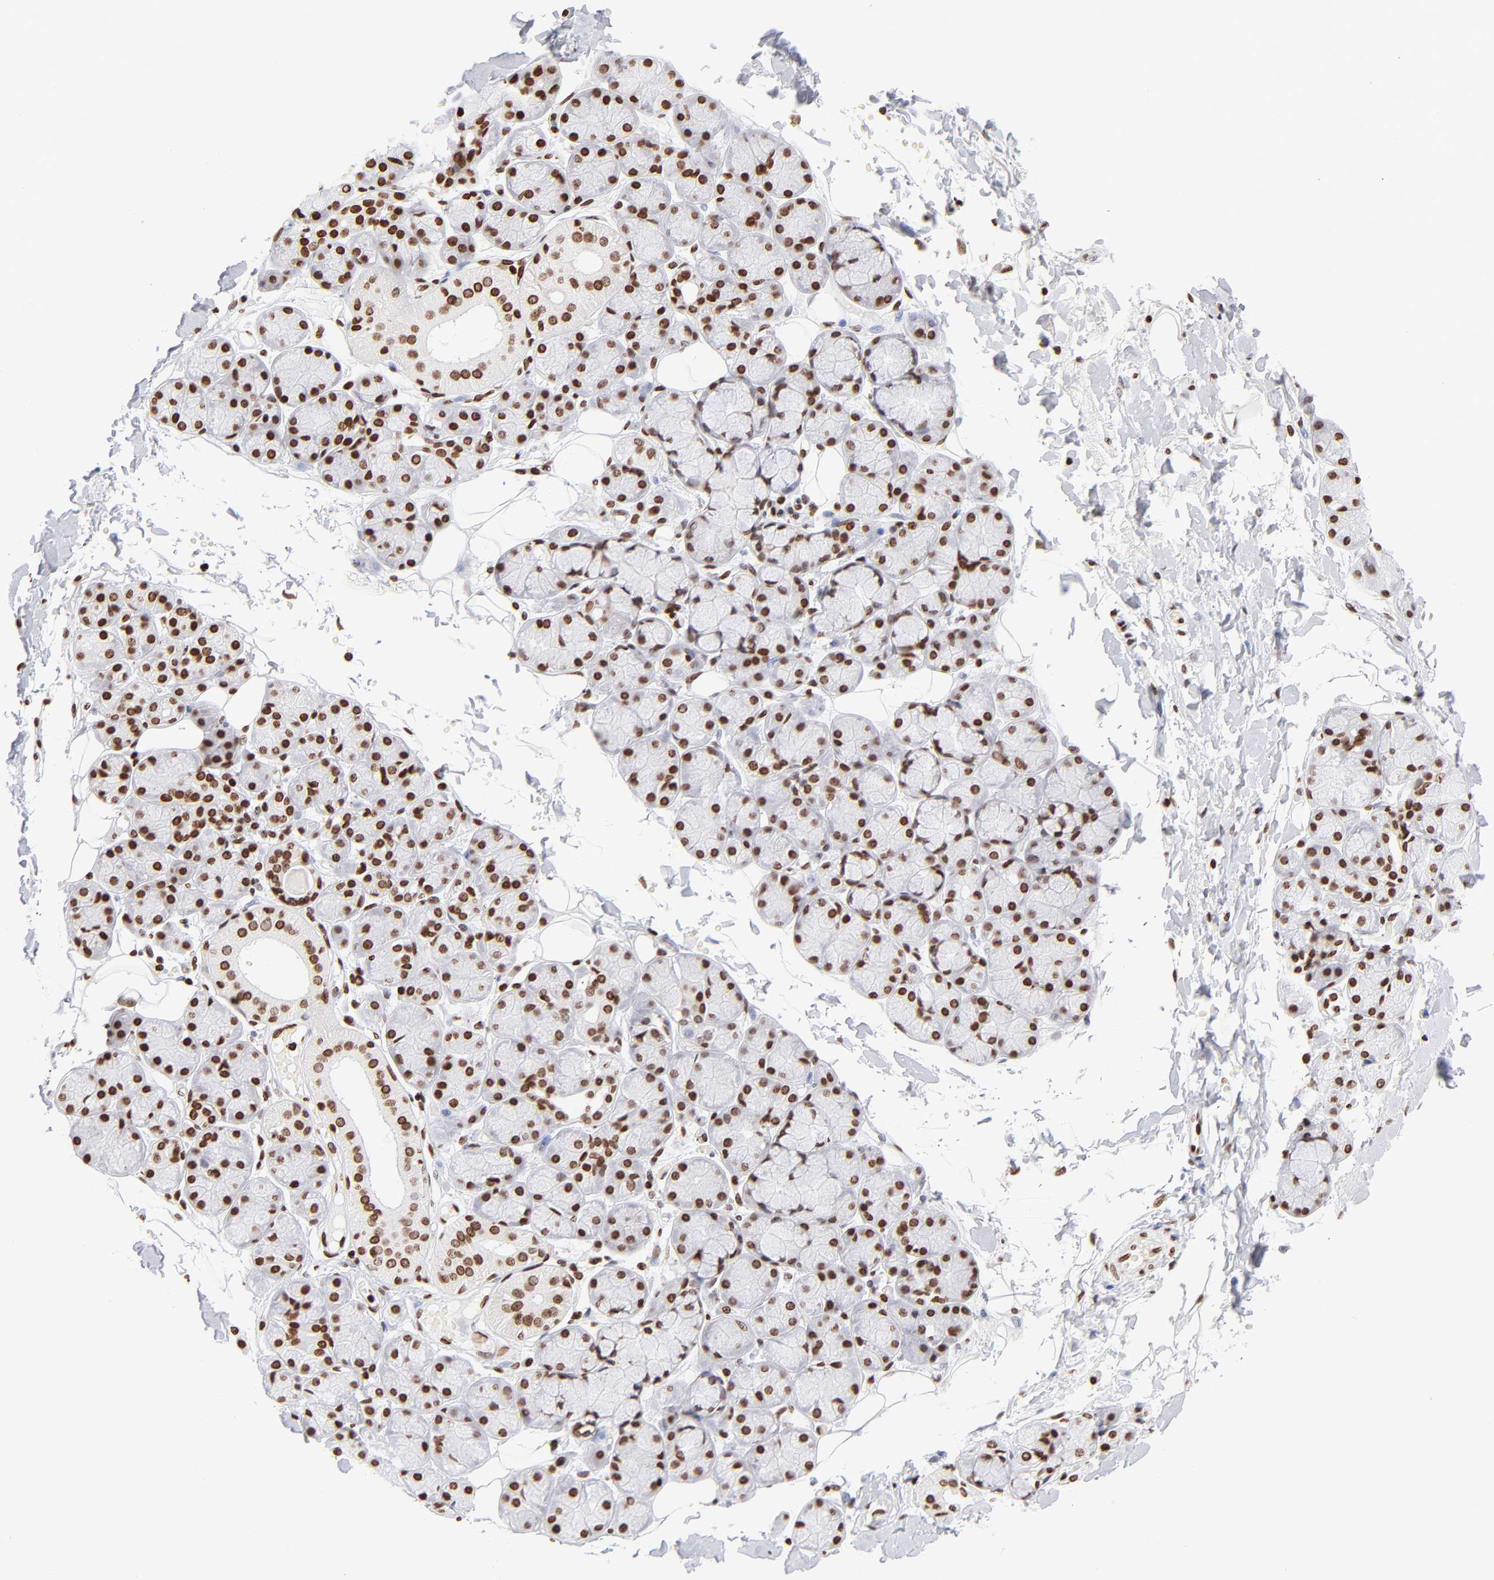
{"staining": {"intensity": "moderate", "quantity": ">75%", "location": "nuclear"}, "tissue": "salivary gland", "cell_type": "Glandular cells", "image_type": "normal", "snomed": [{"axis": "morphology", "description": "Normal tissue, NOS"}, {"axis": "topography", "description": "Skeletal muscle"}, {"axis": "topography", "description": "Oral tissue"}, {"axis": "topography", "description": "Salivary gland"}, {"axis": "topography", "description": "Peripheral nerve tissue"}], "caption": "Brown immunohistochemical staining in normal human salivary gland reveals moderate nuclear expression in approximately >75% of glandular cells.", "gene": "RTL4", "patient": {"sex": "male", "age": 54}}